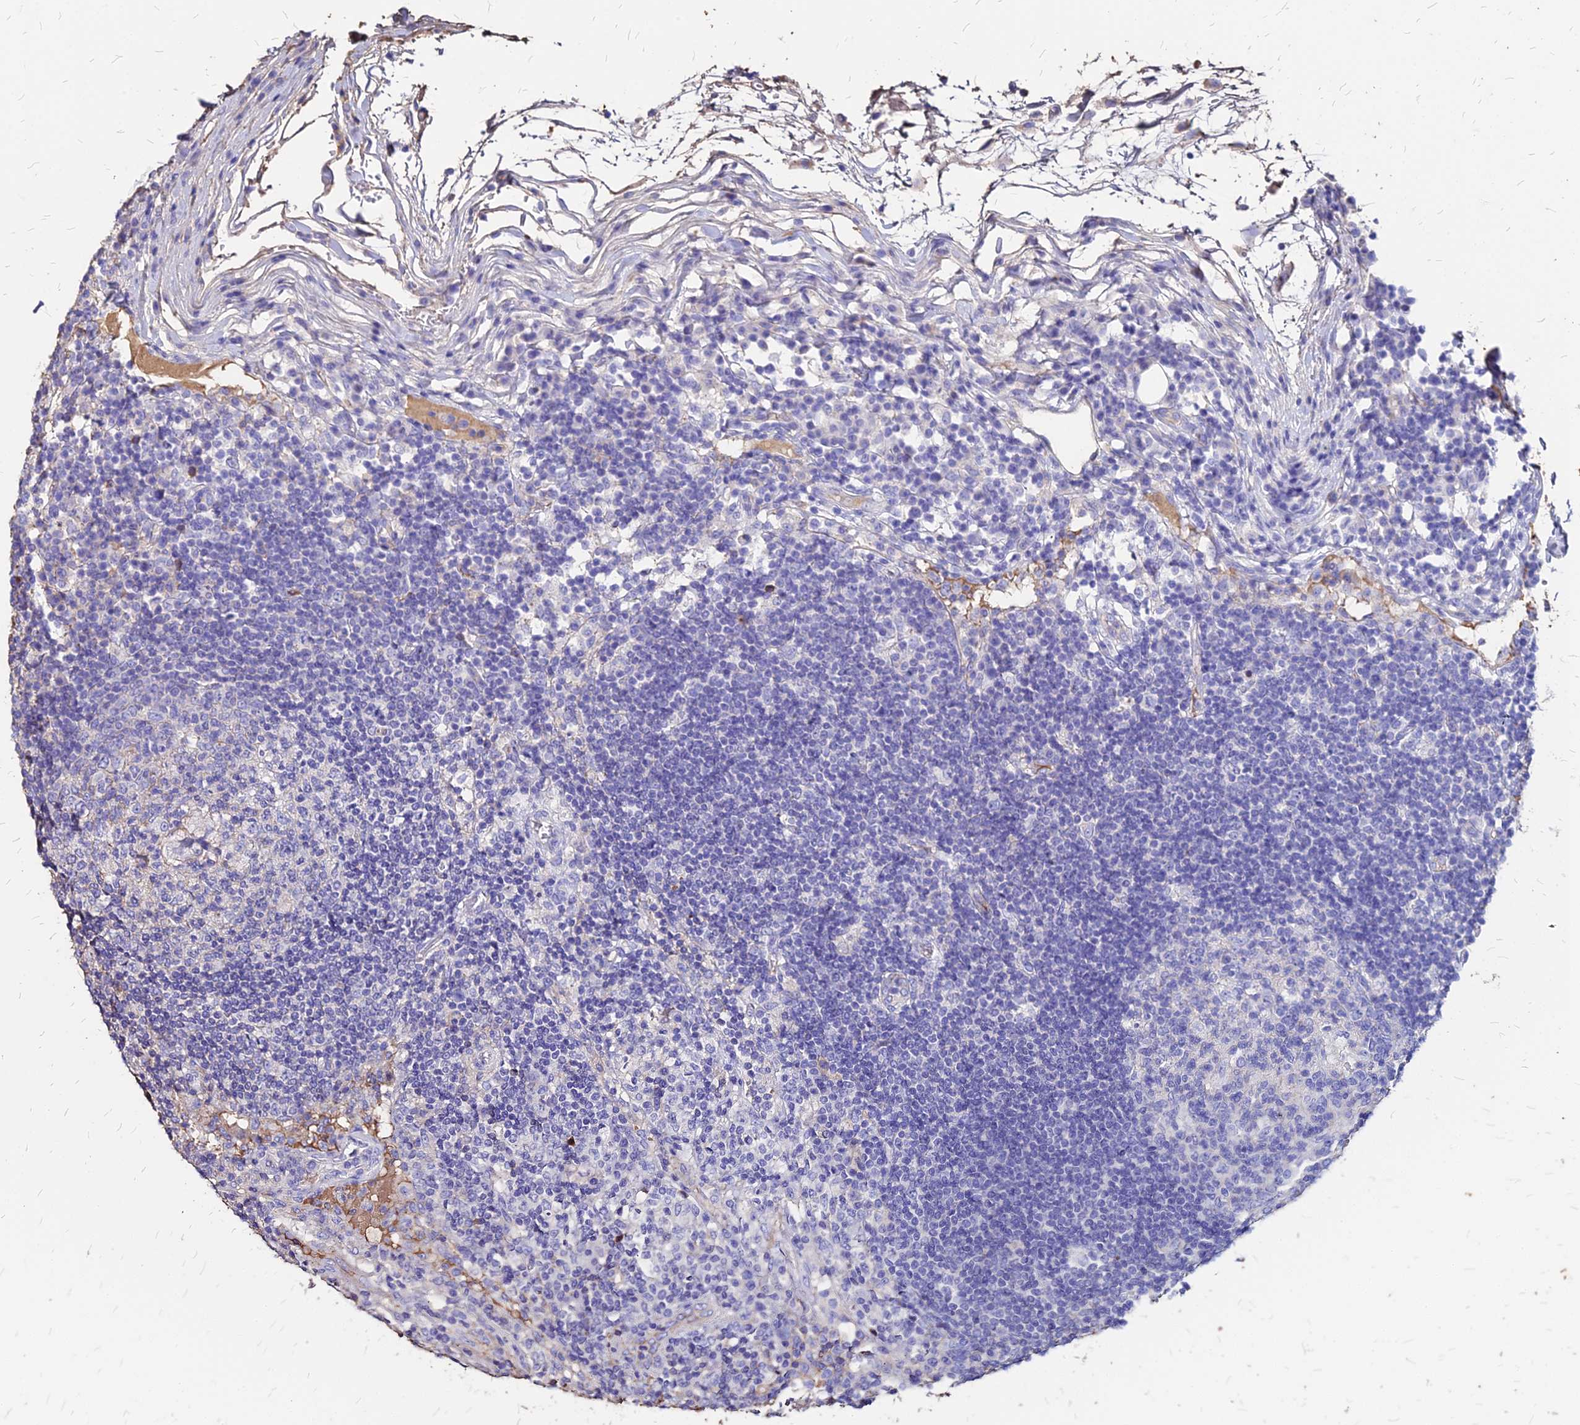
{"staining": {"intensity": "negative", "quantity": "none", "location": "none"}, "tissue": "lymph node", "cell_type": "Germinal center cells", "image_type": "normal", "snomed": [{"axis": "morphology", "description": "Normal tissue, NOS"}, {"axis": "topography", "description": "Lymph node"}], "caption": "An IHC photomicrograph of benign lymph node is shown. There is no staining in germinal center cells of lymph node.", "gene": "NME5", "patient": {"sex": "female", "age": 53}}